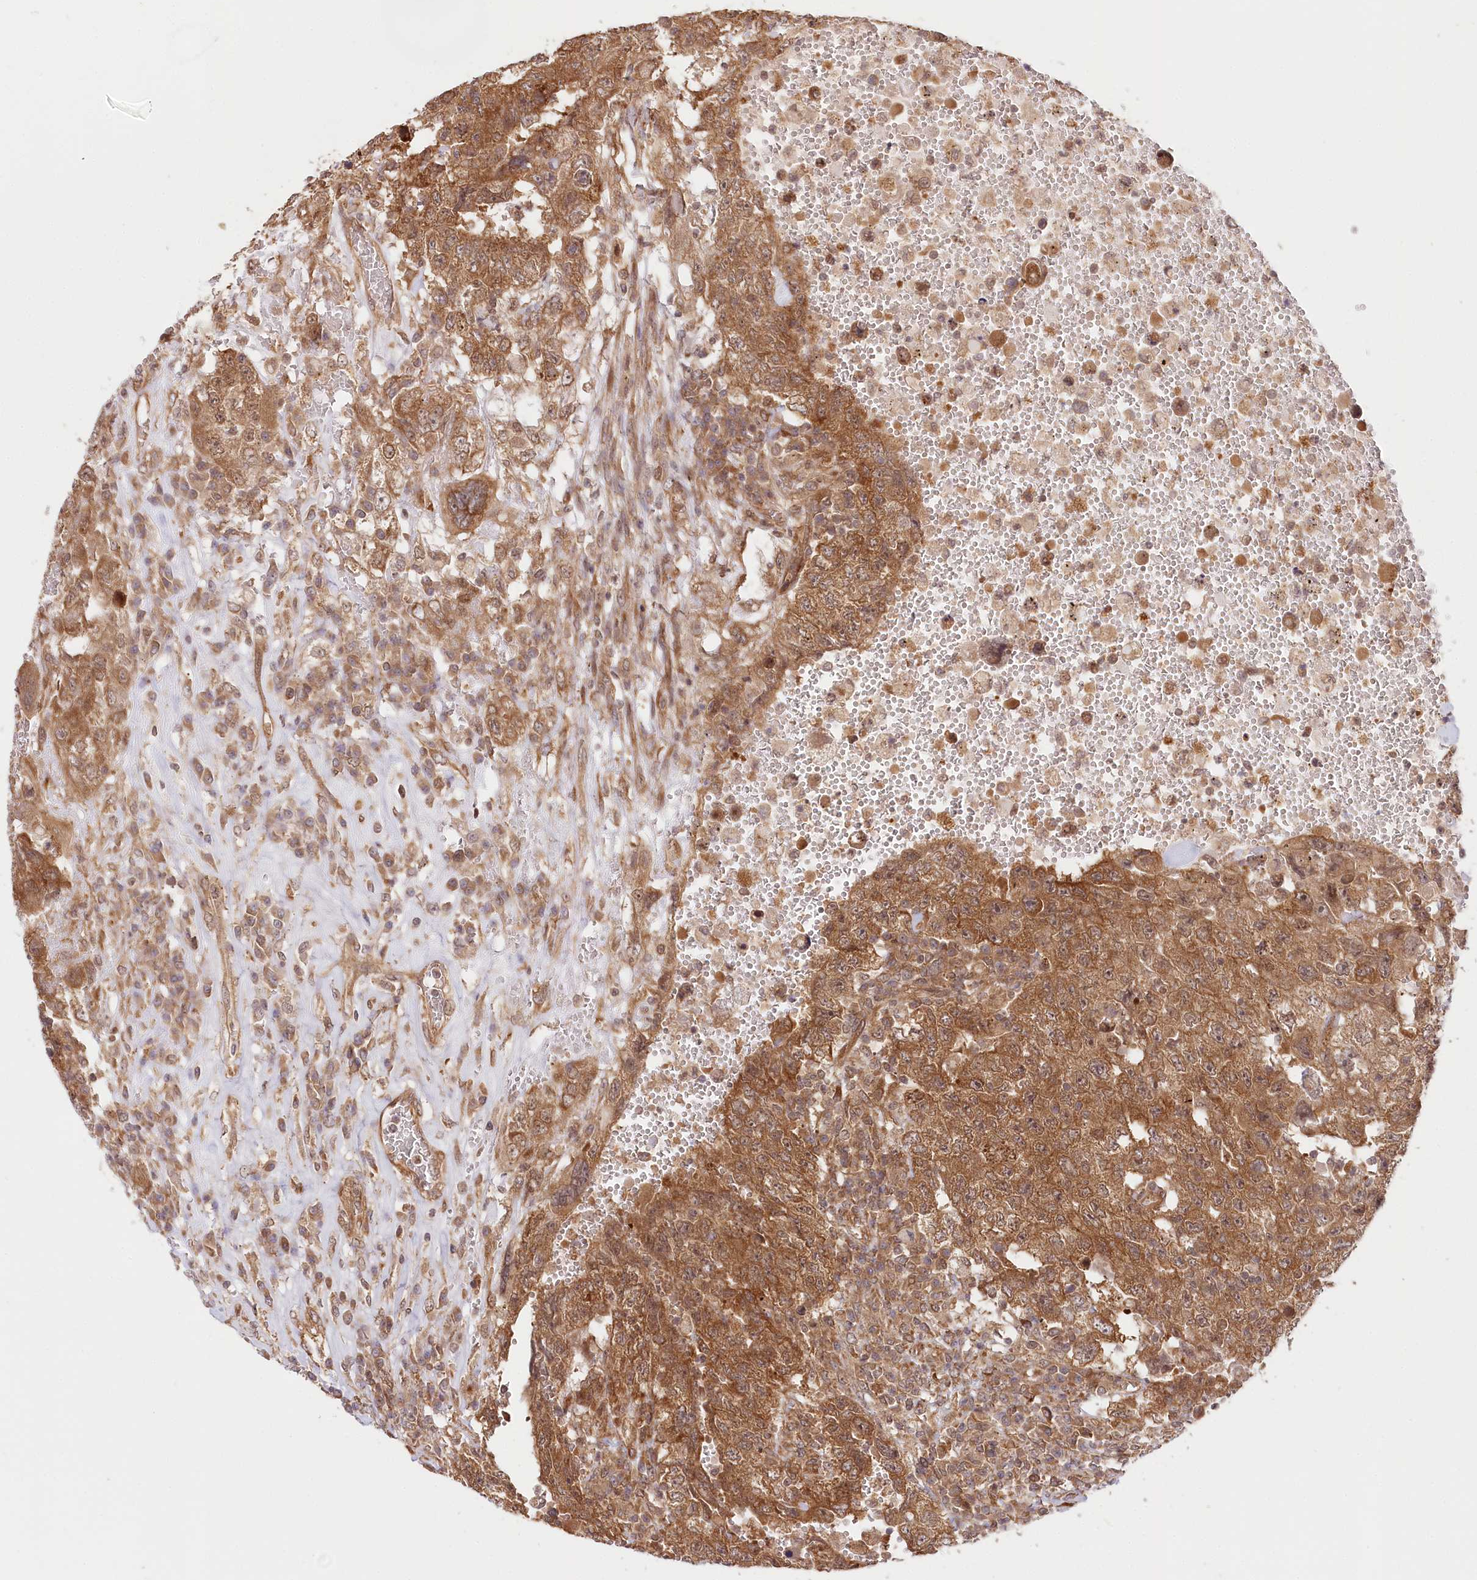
{"staining": {"intensity": "strong", "quantity": ">75%", "location": "cytoplasmic/membranous"}, "tissue": "testis cancer", "cell_type": "Tumor cells", "image_type": "cancer", "snomed": [{"axis": "morphology", "description": "Carcinoma, Embryonal, NOS"}, {"axis": "topography", "description": "Testis"}], "caption": "Brown immunohistochemical staining in human testis cancer (embryonal carcinoma) displays strong cytoplasmic/membranous staining in about >75% of tumor cells. (DAB (3,3'-diaminobenzidine) = brown stain, brightfield microscopy at high magnification).", "gene": "CEP70", "patient": {"sex": "male", "age": 26}}